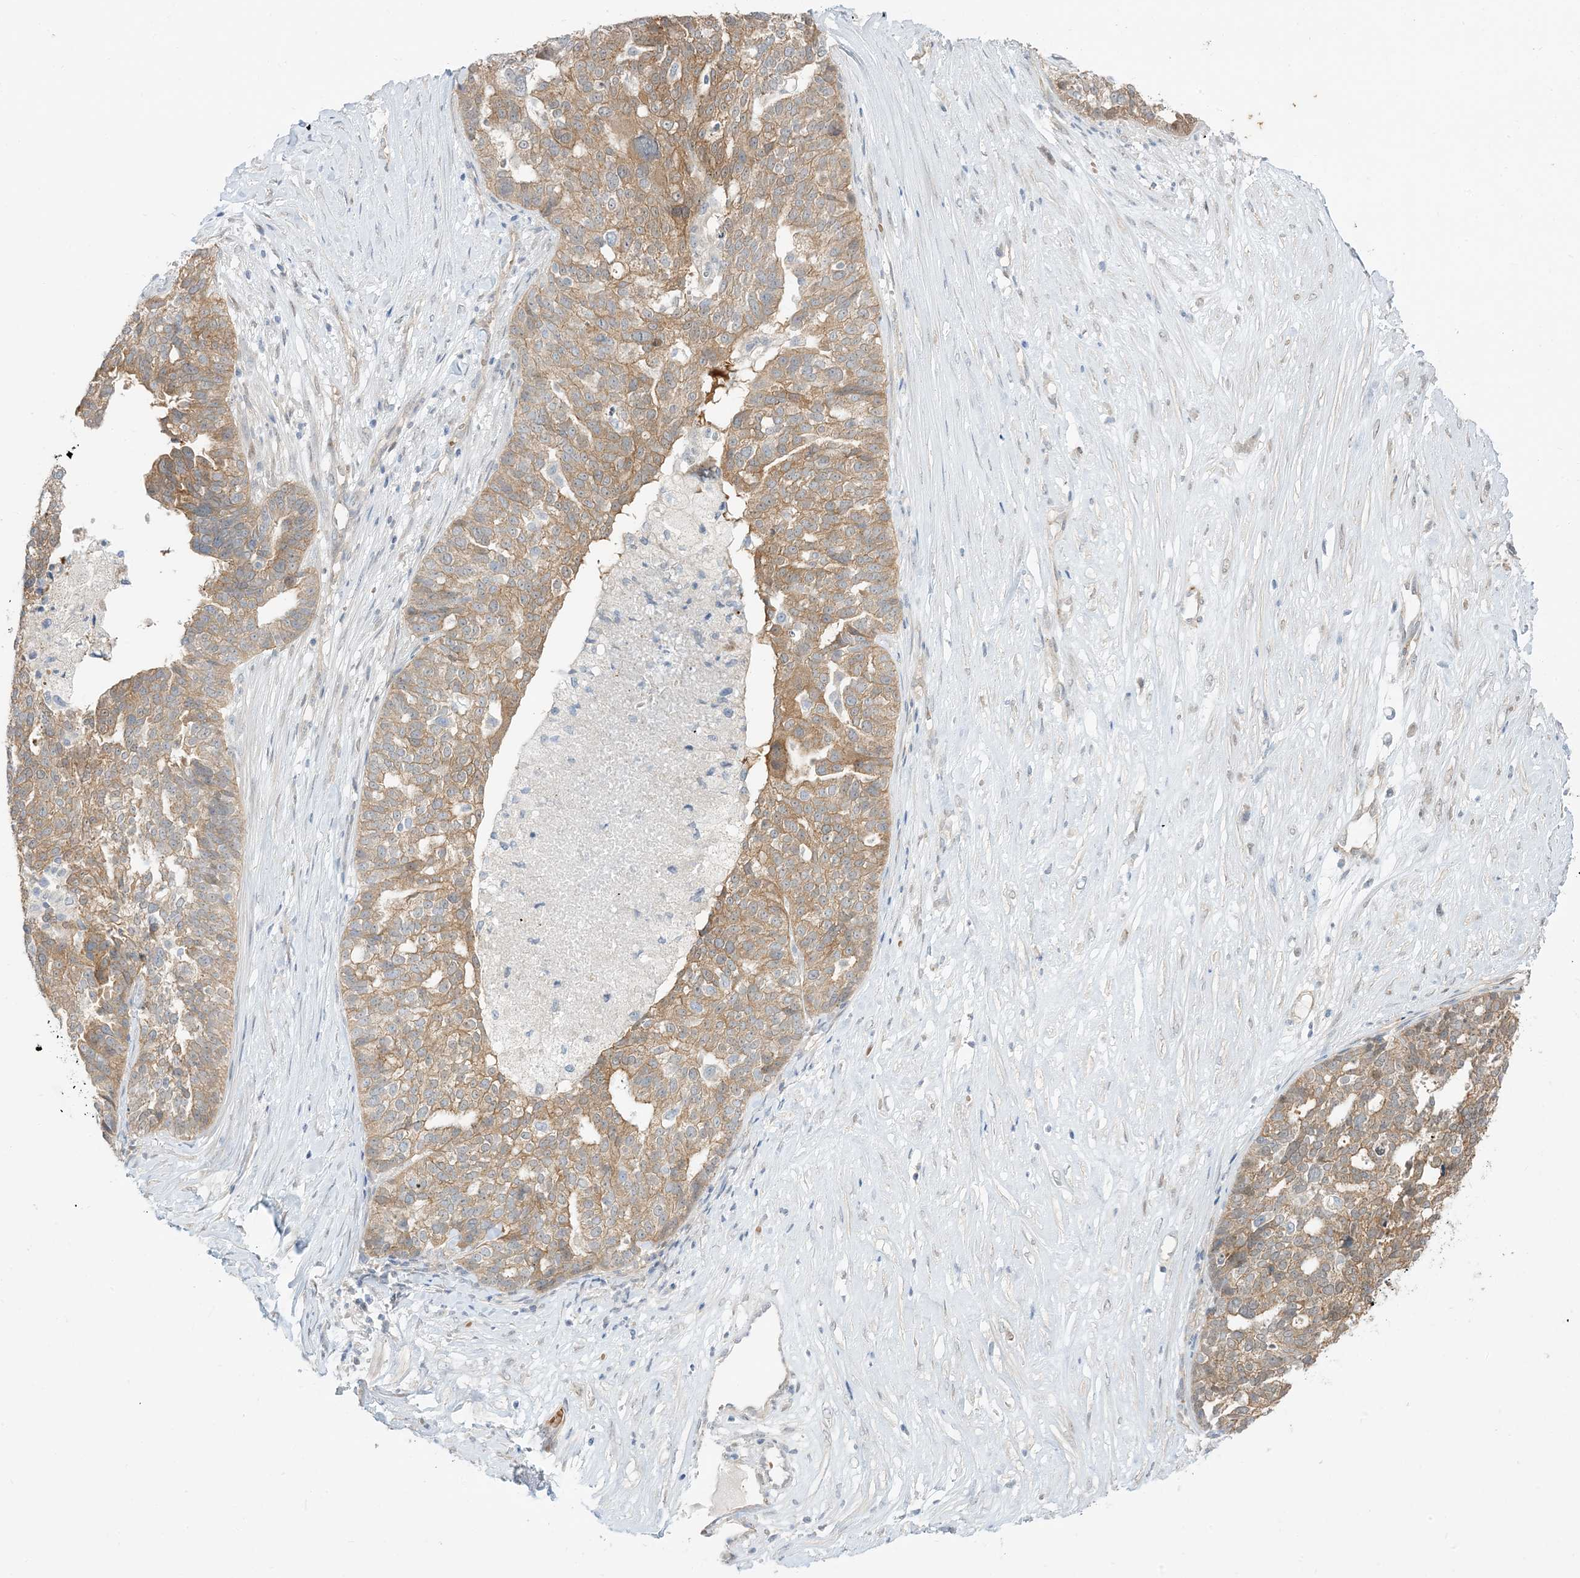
{"staining": {"intensity": "moderate", "quantity": "25%-75%", "location": "cytoplasmic/membranous"}, "tissue": "ovarian cancer", "cell_type": "Tumor cells", "image_type": "cancer", "snomed": [{"axis": "morphology", "description": "Cystadenocarcinoma, serous, NOS"}, {"axis": "topography", "description": "Ovary"}], "caption": "Immunohistochemistry (IHC) (DAB) staining of human ovarian cancer (serous cystadenocarcinoma) exhibits moderate cytoplasmic/membranous protein staining in approximately 25%-75% of tumor cells. The protein is stained brown, and the nuclei are stained in blue (DAB IHC with brightfield microscopy, high magnification).", "gene": "RIN1", "patient": {"sex": "female", "age": 59}}